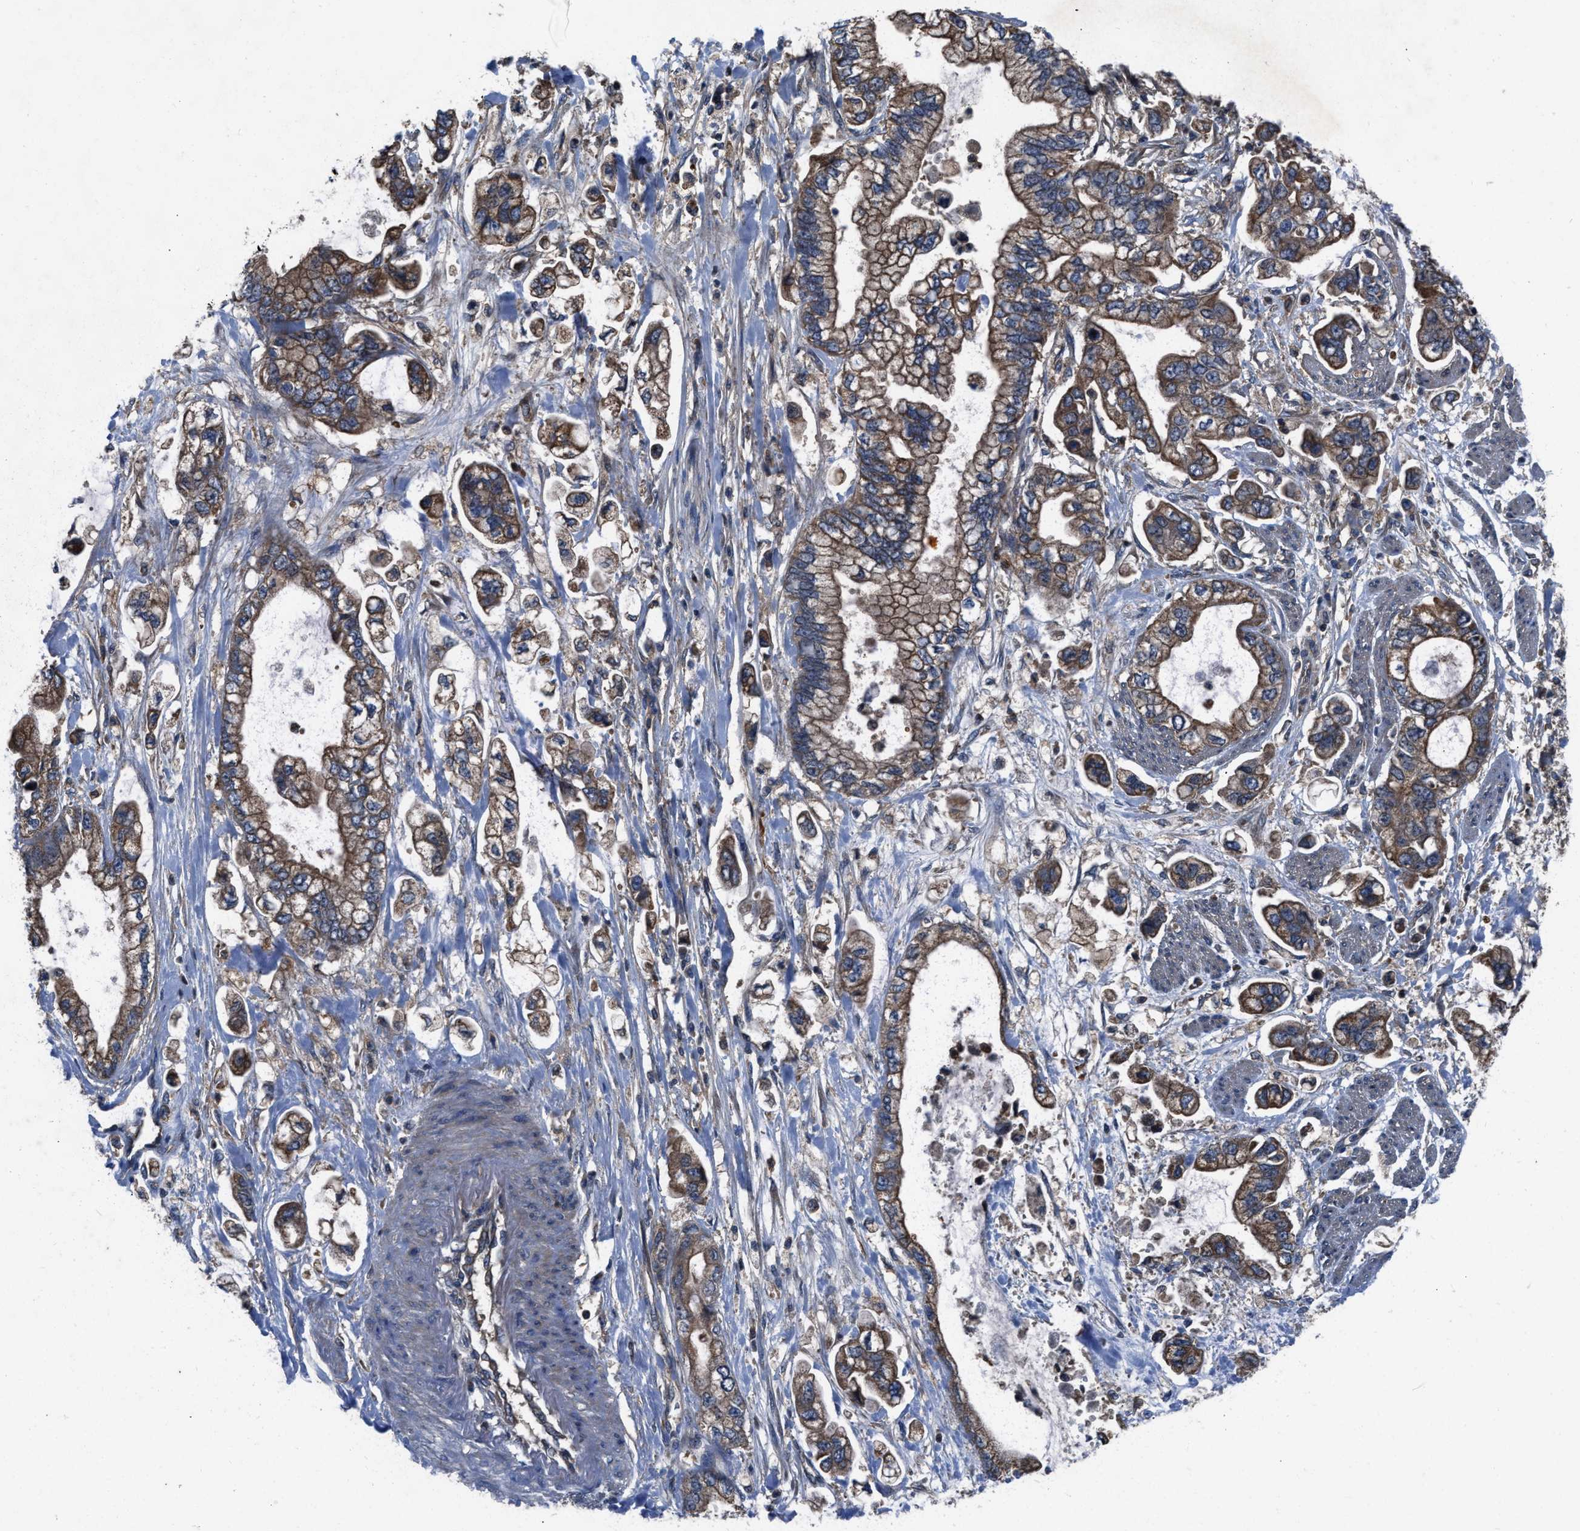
{"staining": {"intensity": "moderate", "quantity": ">75%", "location": "cytoplasmic/membranous"}, "tissue": "stomach cancer", "cell_type": "Tumor cells", "image_type": "cancer", "snomed": [{"axis": "morphology", "description": "Normal tissue, NOS"}, {"axis": "morphology", "description": "Adenocarcinoma, NOS"}, {"axis": "topography", "description": "Stomach"}], "caption": "Protein expression analysis of stomach cancer (adenocarcinoma) displays moderate cytoplasmic/membranous positivity in approximately >75% of tumor cells.", "gene": "USP25", "patient": {"sex": "male", "age": 62}}